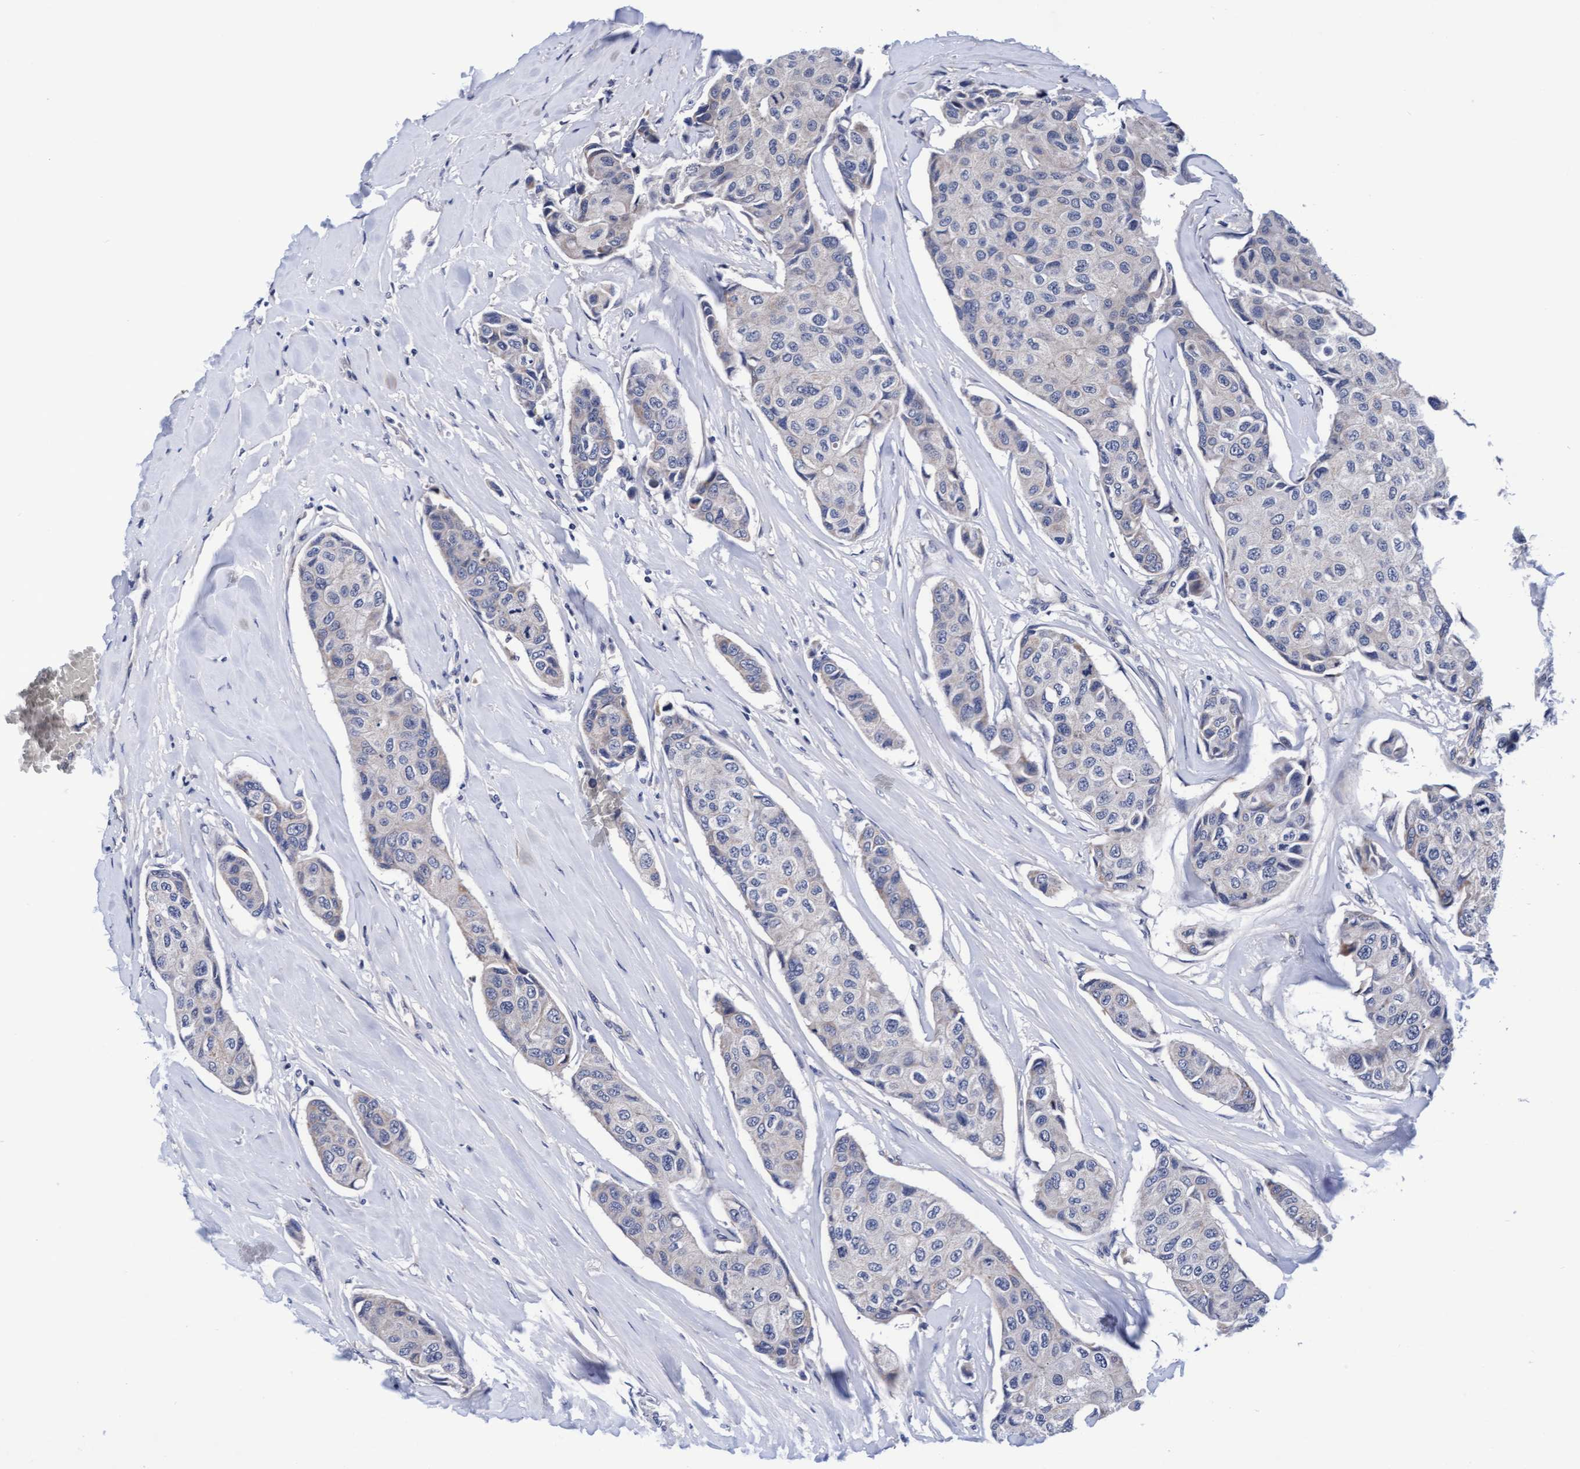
{"staining": {"intensity": "negative", "quantity": "none", "location": "none"}, "tissue": "breast cancer", "cell_type": "Tumor cells", "image_type": "cancer", "snomed": [{"axis": "morphology", "description": "Duct carcinoma"}, {"axis": "topography", "description": "Breast"}], "caption": "This is an immunohistochemistry (IHC) image of human breast intraductal carcinoma. There is no staining in tumor cells.", "gene": "EFCAB13", "patient": {"sex": "female", "age": 80}}